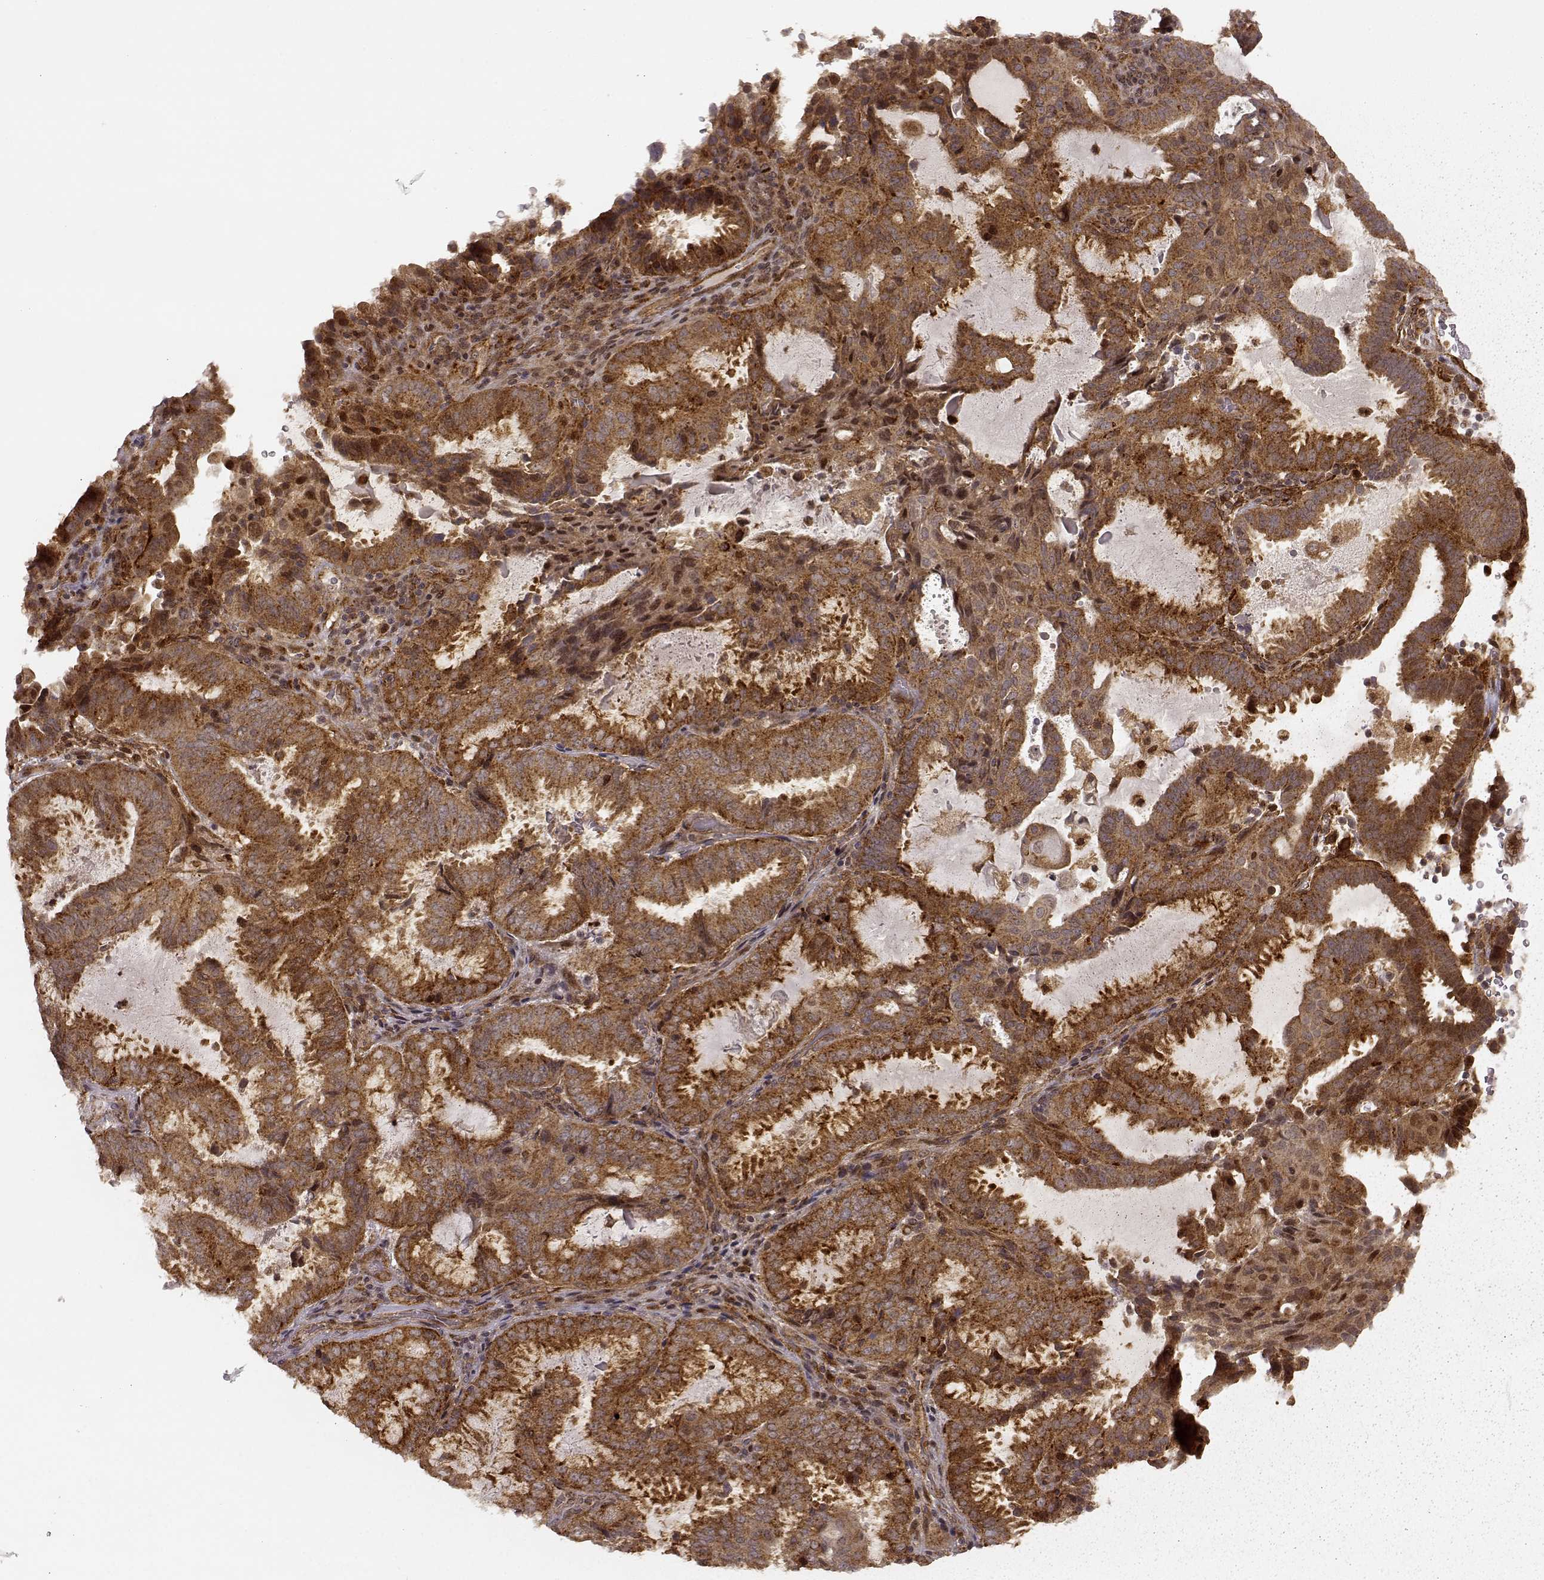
{"staining": {"intensity": "moderate", "quantity": "25%-75%", "location": "cytoplasmic/membranous"}, "tissue": "ovarian cancer", "cell_type": "Tumor cells", "image_type": "cancer", "snomed": [{"axis": "morphology", "description": "Carcinoma, endometroid"}, {"axis": "topography", "description": "Ovary"}], "caption": "Ovarian cancer was stained to show a protein in brown. There is medium levels of moderate cytoplasmic/membranous positivity in approximately 25%-75% of tumor cells.", "gene": "SLC12A9", "patient": {"sex": "female", "age": 41}}